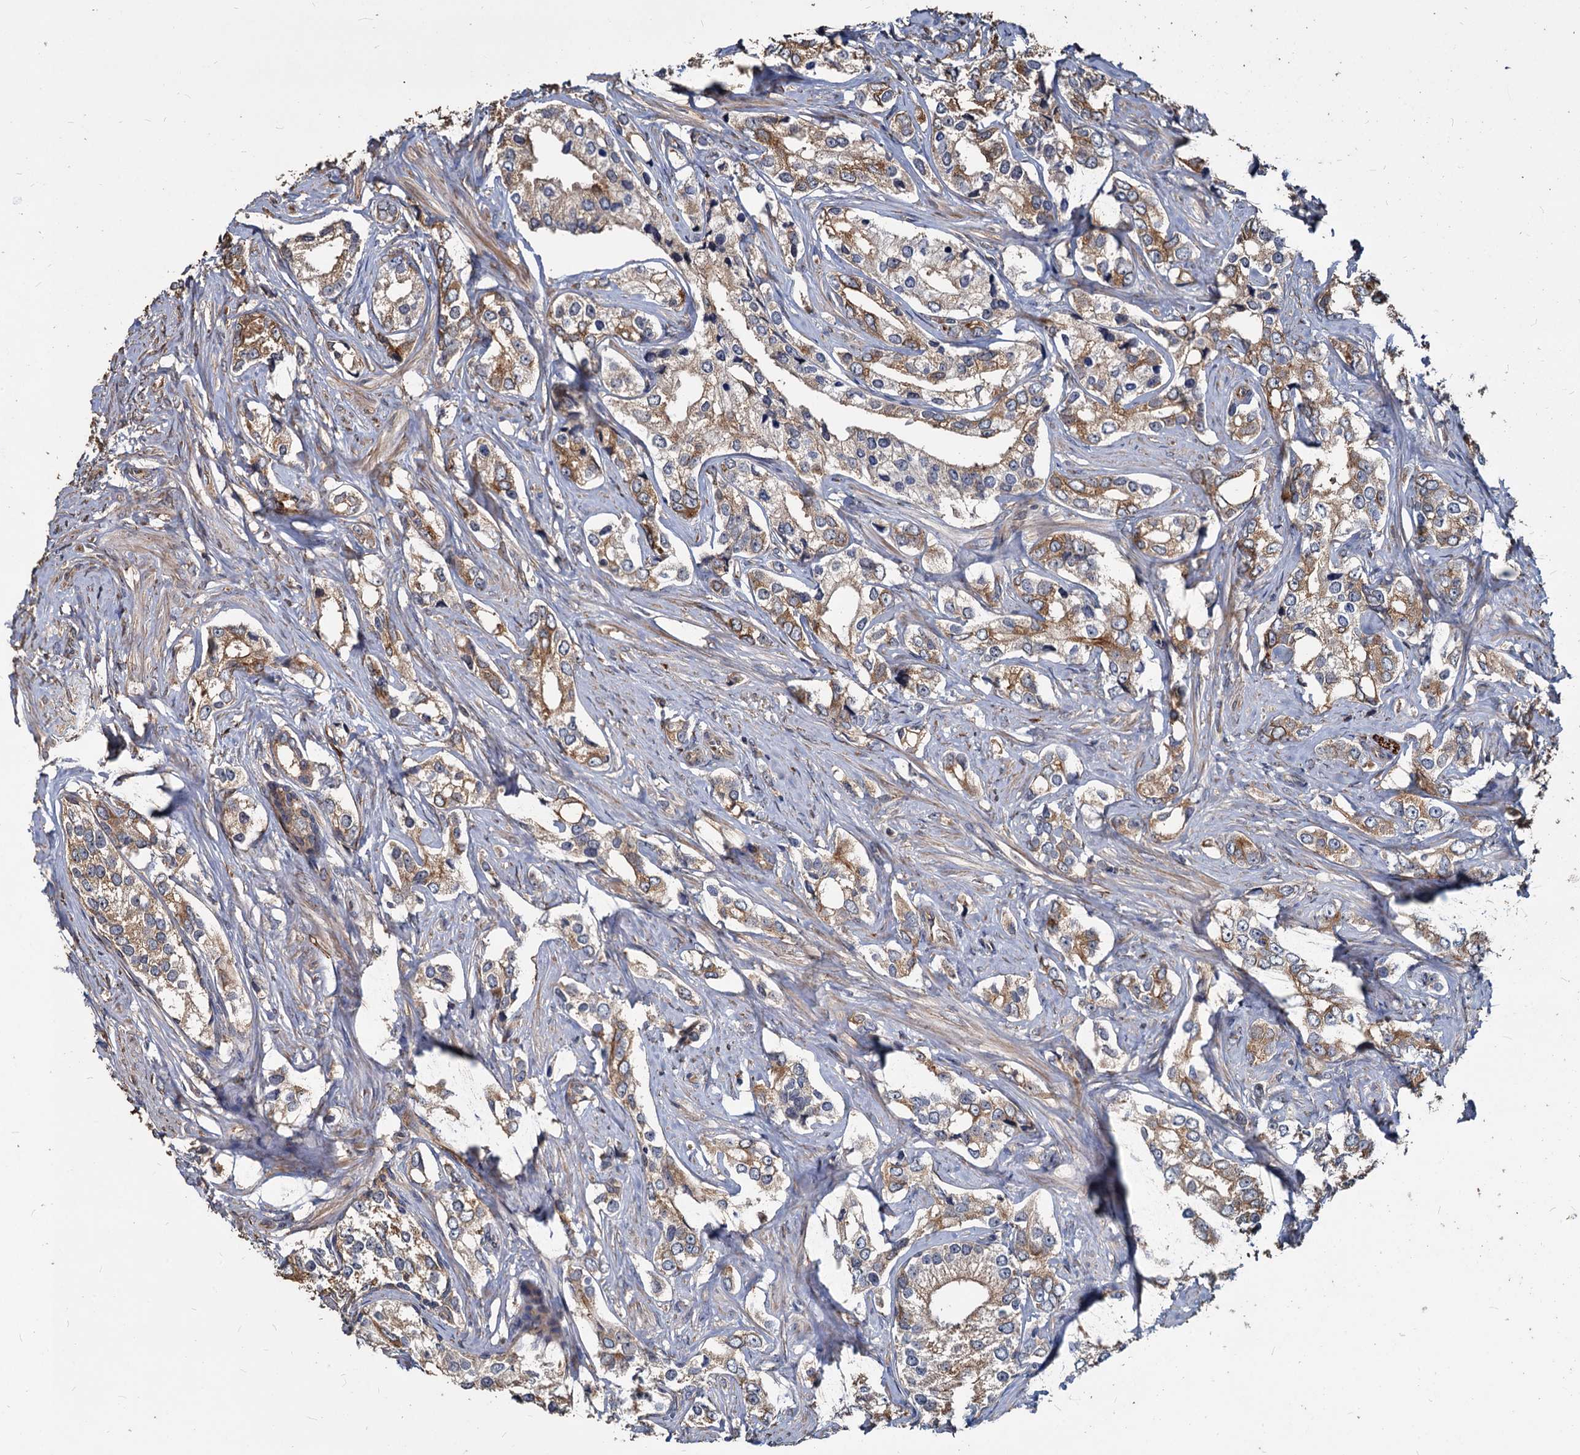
{"staining": {"intensity": "moderate", "quantity": ">75%", "location": "cytoplasmic/membranous"}, "tissue": "prostate cancer", "cell_type": "Tumor cells", "image_type": "cancer", "snomed": [{"axis": "morphology", "description": "Adenocarcinoma, High grade"}, {"axis": "topography", "description": "Prostate"}], "caption": "Tumor cells exhibit medium levels of moderate cytoplasmic/membranous staining in about >75% of cells in prostate cancer (high-grade adenocarcinoma). Immunohistochemistry stains the protein of interest in brown and the nuclei are stained blue.", "gene": "DEPDC4", "patient": {"sex": "male", "age": 66}}